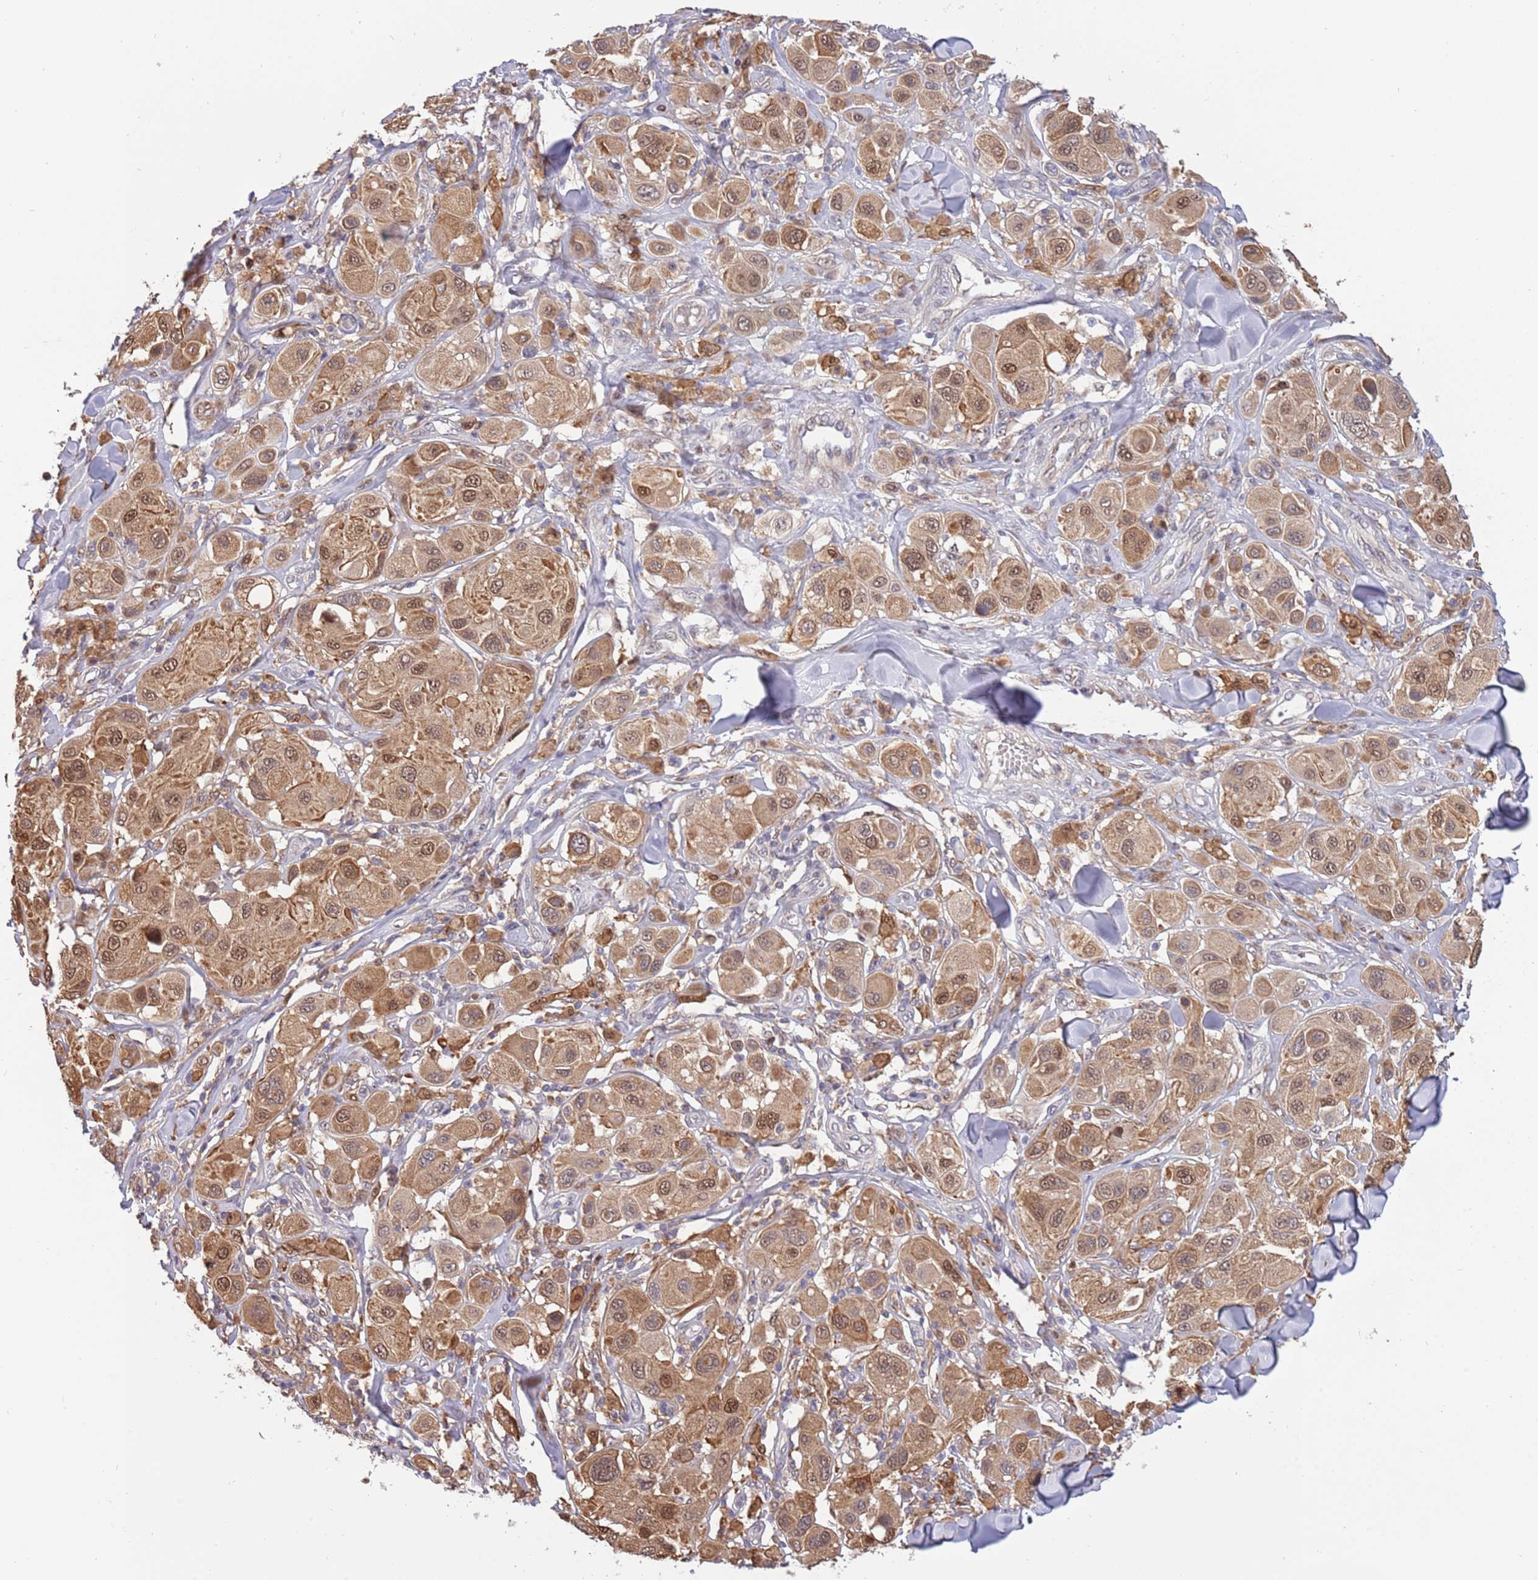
{"staining": {"intensity": "moderate", "quantity": ">75%", "location": "cytoplasmic/membranous,nuclear"}, "tissue": "melanoma", "cell_type": "Tumor cells", "image_type": "cancer", "snomed": [{"axis": "morphology", "description": "Malignant melanoma, Metastatic site"}, {"axis": "topography", "description": "Skin"}], "caption": "IHC image of melanoma stained for a protein (brown), which exhibits medium levels of moderate cytoplasmic/membranous and nuclear expression in about >75% of tumor cells.", "gene": "CCNJL", "patient": {"sex": "male", "age": 41}}